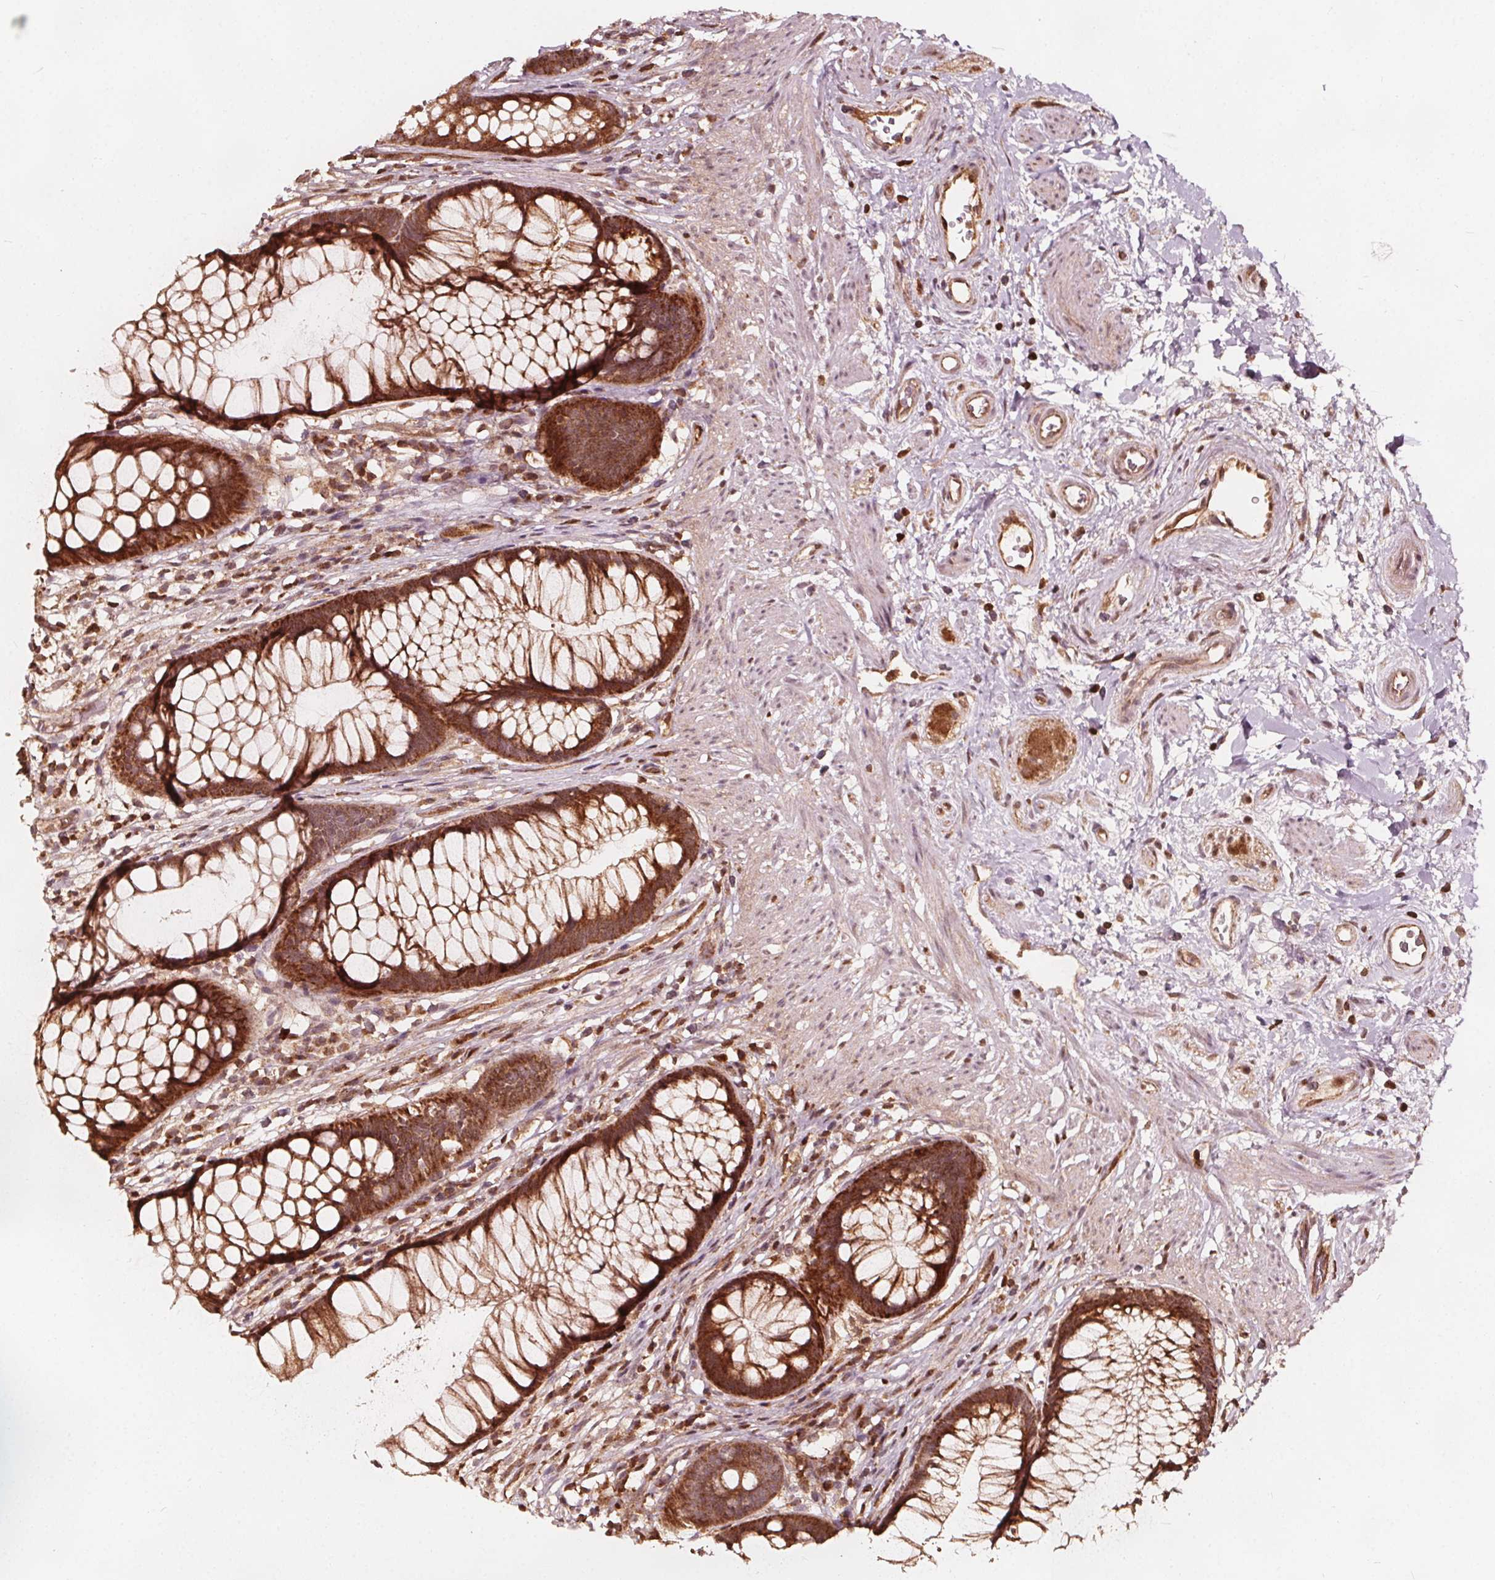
{"staining": {"intensity": "strong", "quantity": ">75%", "location": "cytoplasmic/membranous"}, "tissue": "rectum", "cell_type": "Glandular cells", "image_type": "normal", "snomed": [{"axis": "morphology", "description": "Normal tissue, NOS"}, {"axis": "topography", "description": "Smooth muscle"}, {"axis": "topography", "description": "Rectum"}], "caption": "Rectum stained with IHC displays strong cytoplasmic/membranous staining in about >75% of glandular cells. Using DAB (3,3'-diaminobenzidine) (brown) and hematoxylin (blue) stains, captured at high magnification using brightfield microscopy.", "gene": "AIP", "patient": {"sex": "male", "age": 53}}